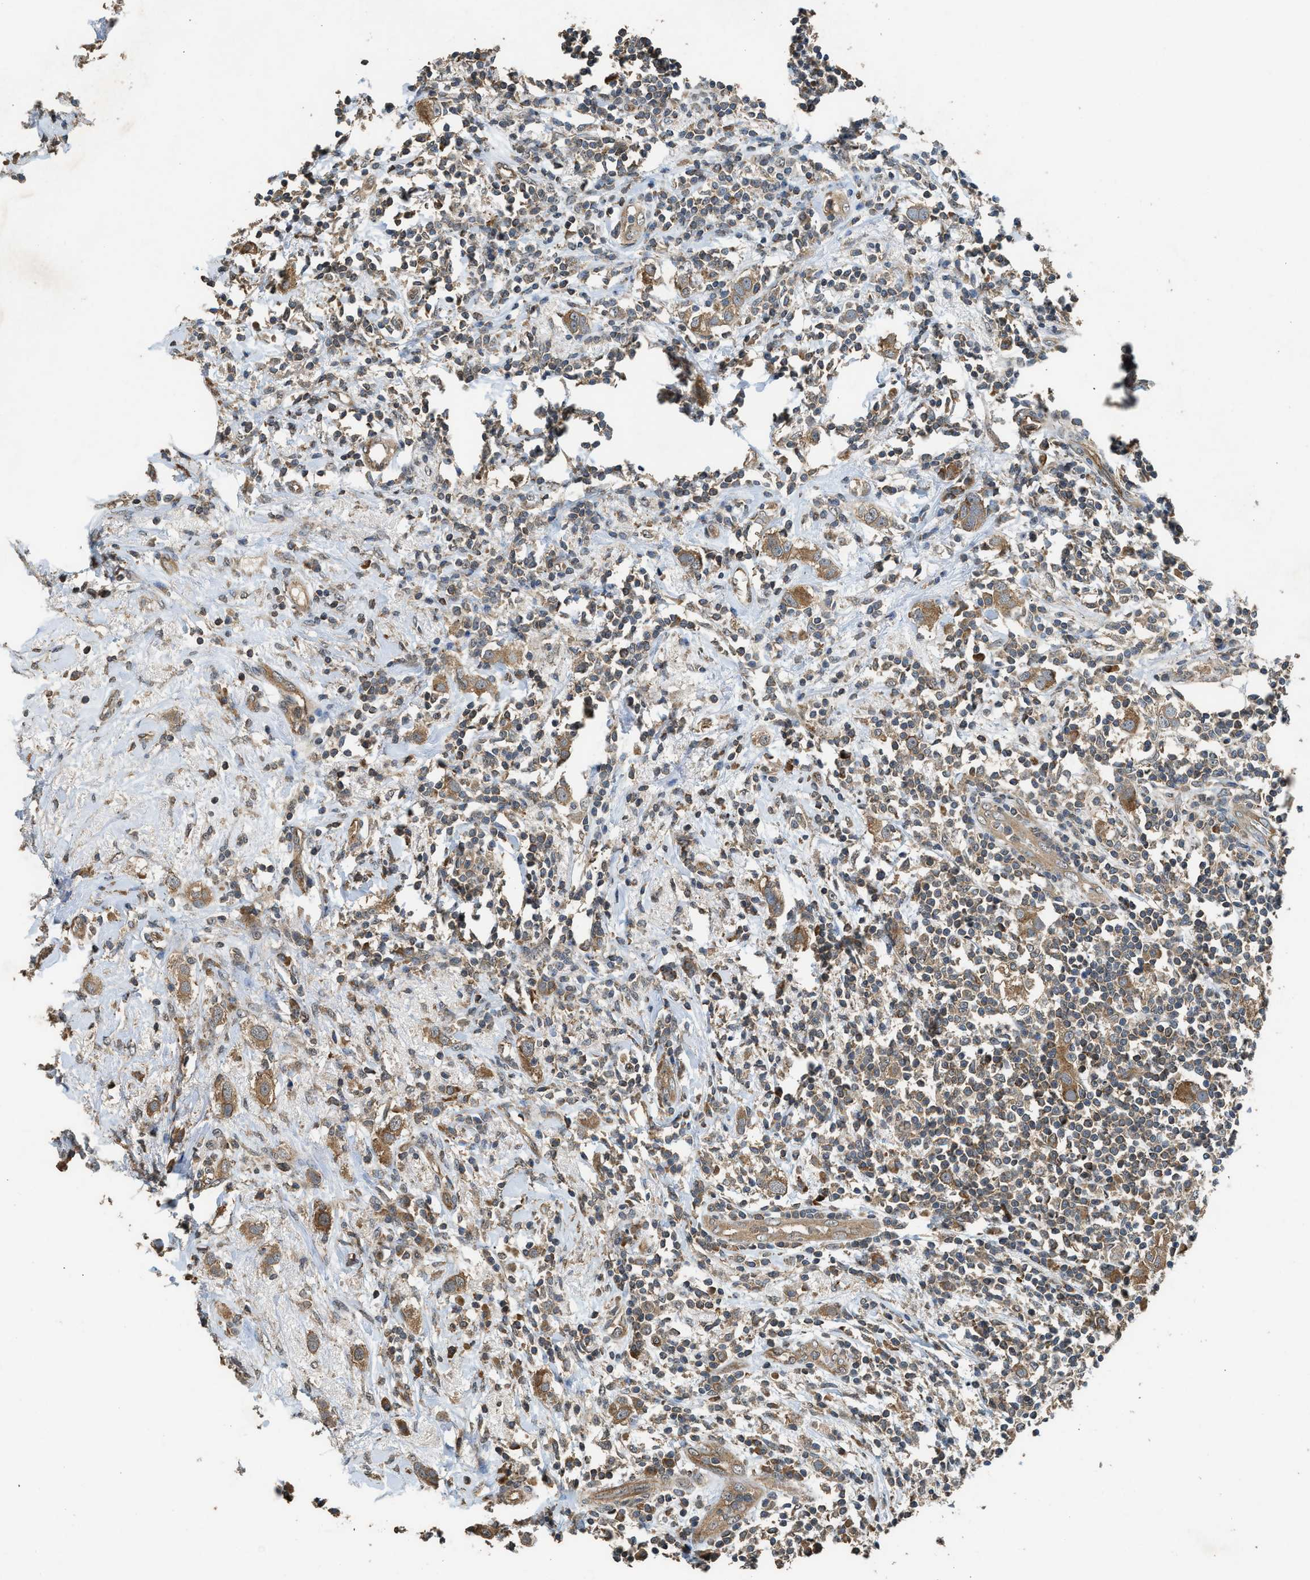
{"staining": {"intensity": "moderate", "quantity": ">75%", "location": "cytoplasmic/membranous"}, "tissue": "breast cancer", "cell_type": "Tumor cells", "image_type": "cancer", "snomed": [{"axis": "morphology", "description": "Duct carcinoma"}, {"axis": "topography", "description": "Breast"}], "caption": "Approximately >75% of tumor cells in human breast intraductal carcinoma show moderate cytoplasmic/membranous protein expression as visualized by brown immunohistochemical staining.", "gene": "HIP1R", "patient": {"sex": "female", "age": 50}}